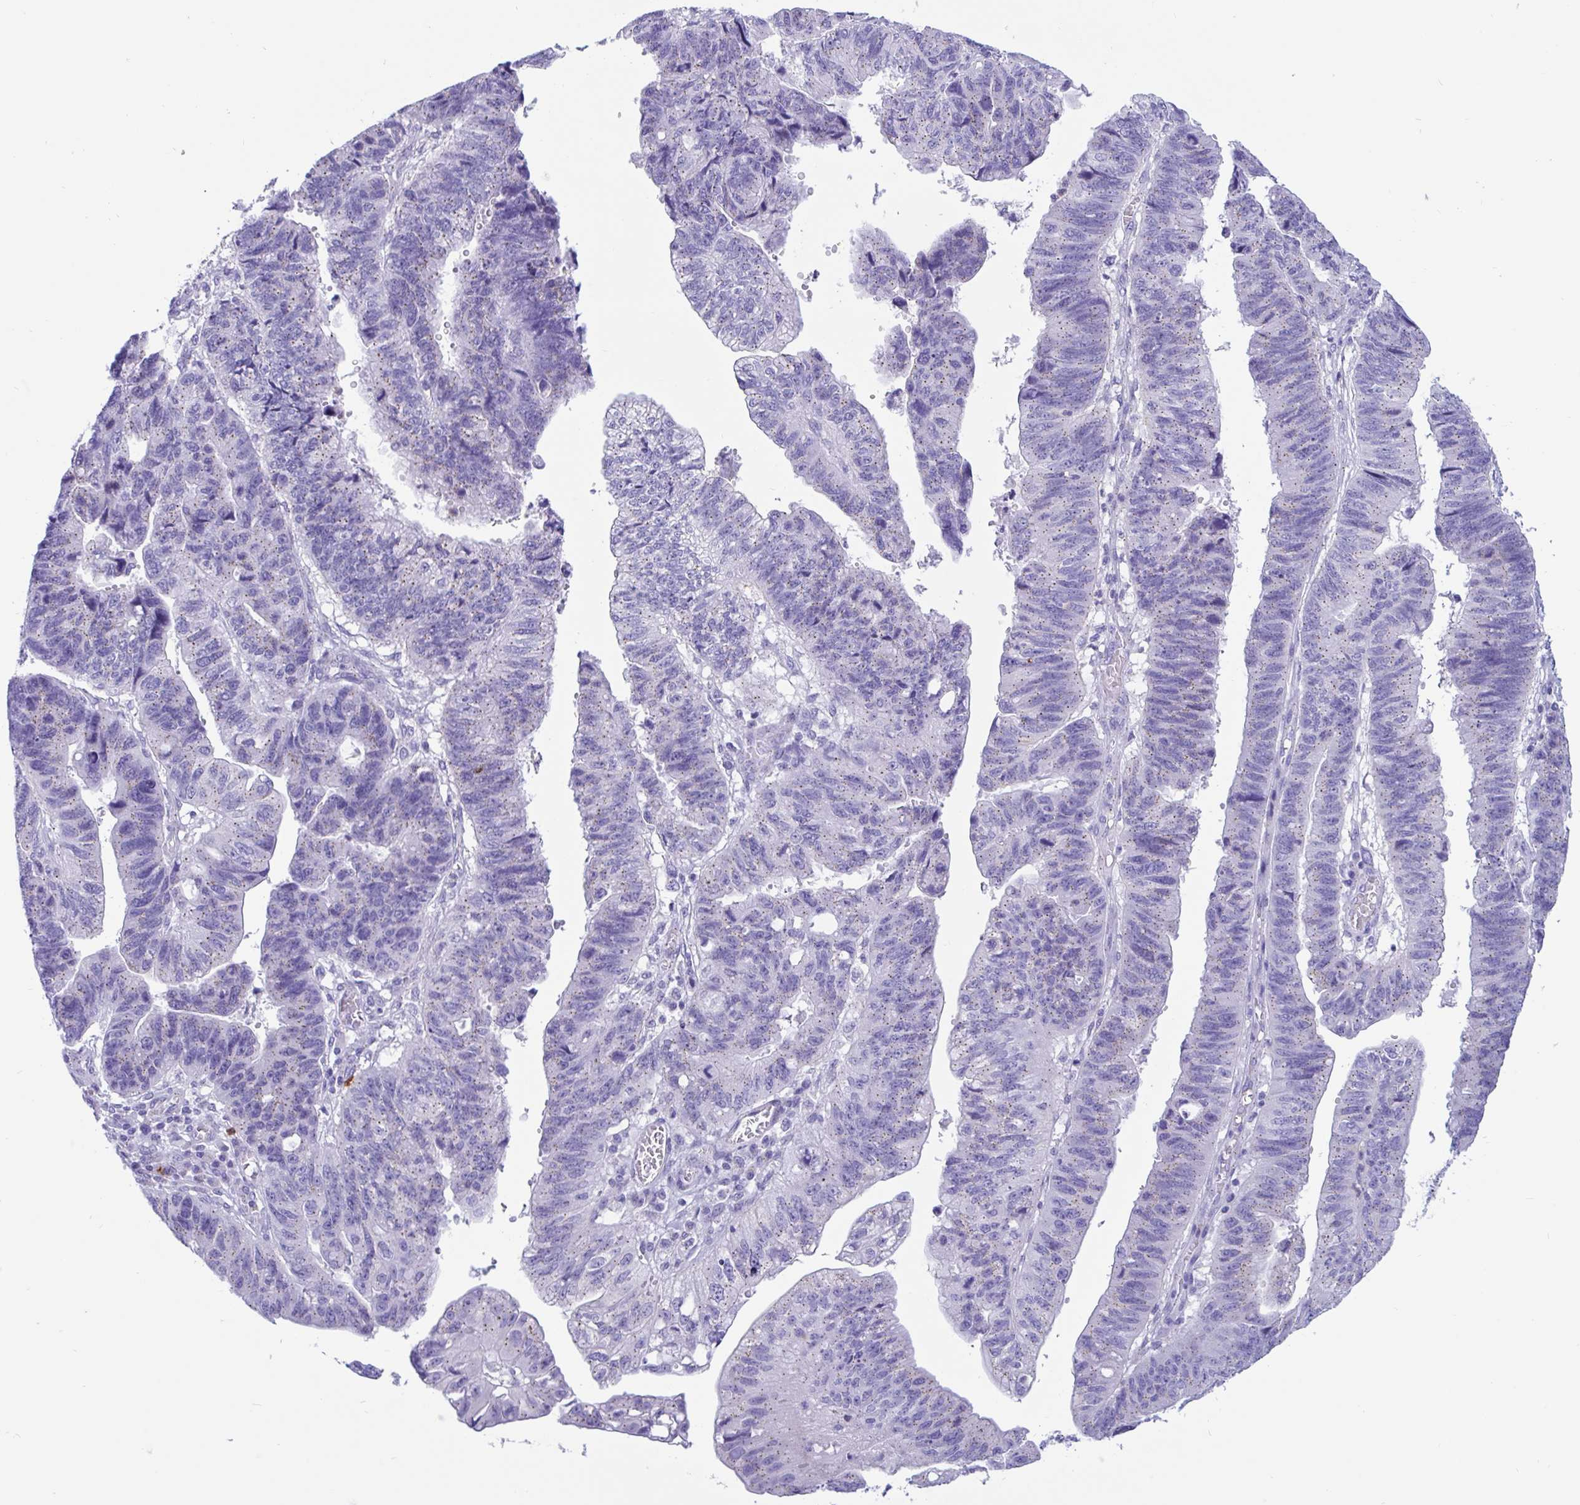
{"staining": {"intensity": "weak", "quantity": ">75%", "location": "cytoplasmic/membranous"}, "tissue": "stomach cancer", "cell_type": "Tumor cells", "image_type": "cancer", "snomed": [{"axis": "morphology", "description": "Adenocarcinoma, NOS"}, {"axis": "topography", "description": "Stomach"}], "caption": "Stomach cancer (adenocarcinoma) stained for a protein (brown) shows weak cytoplasmic/membranous positive staining in about >75% of tumor cells.", "gene": "RNASE3", "patient": {"sex": "male", "age": 59}}